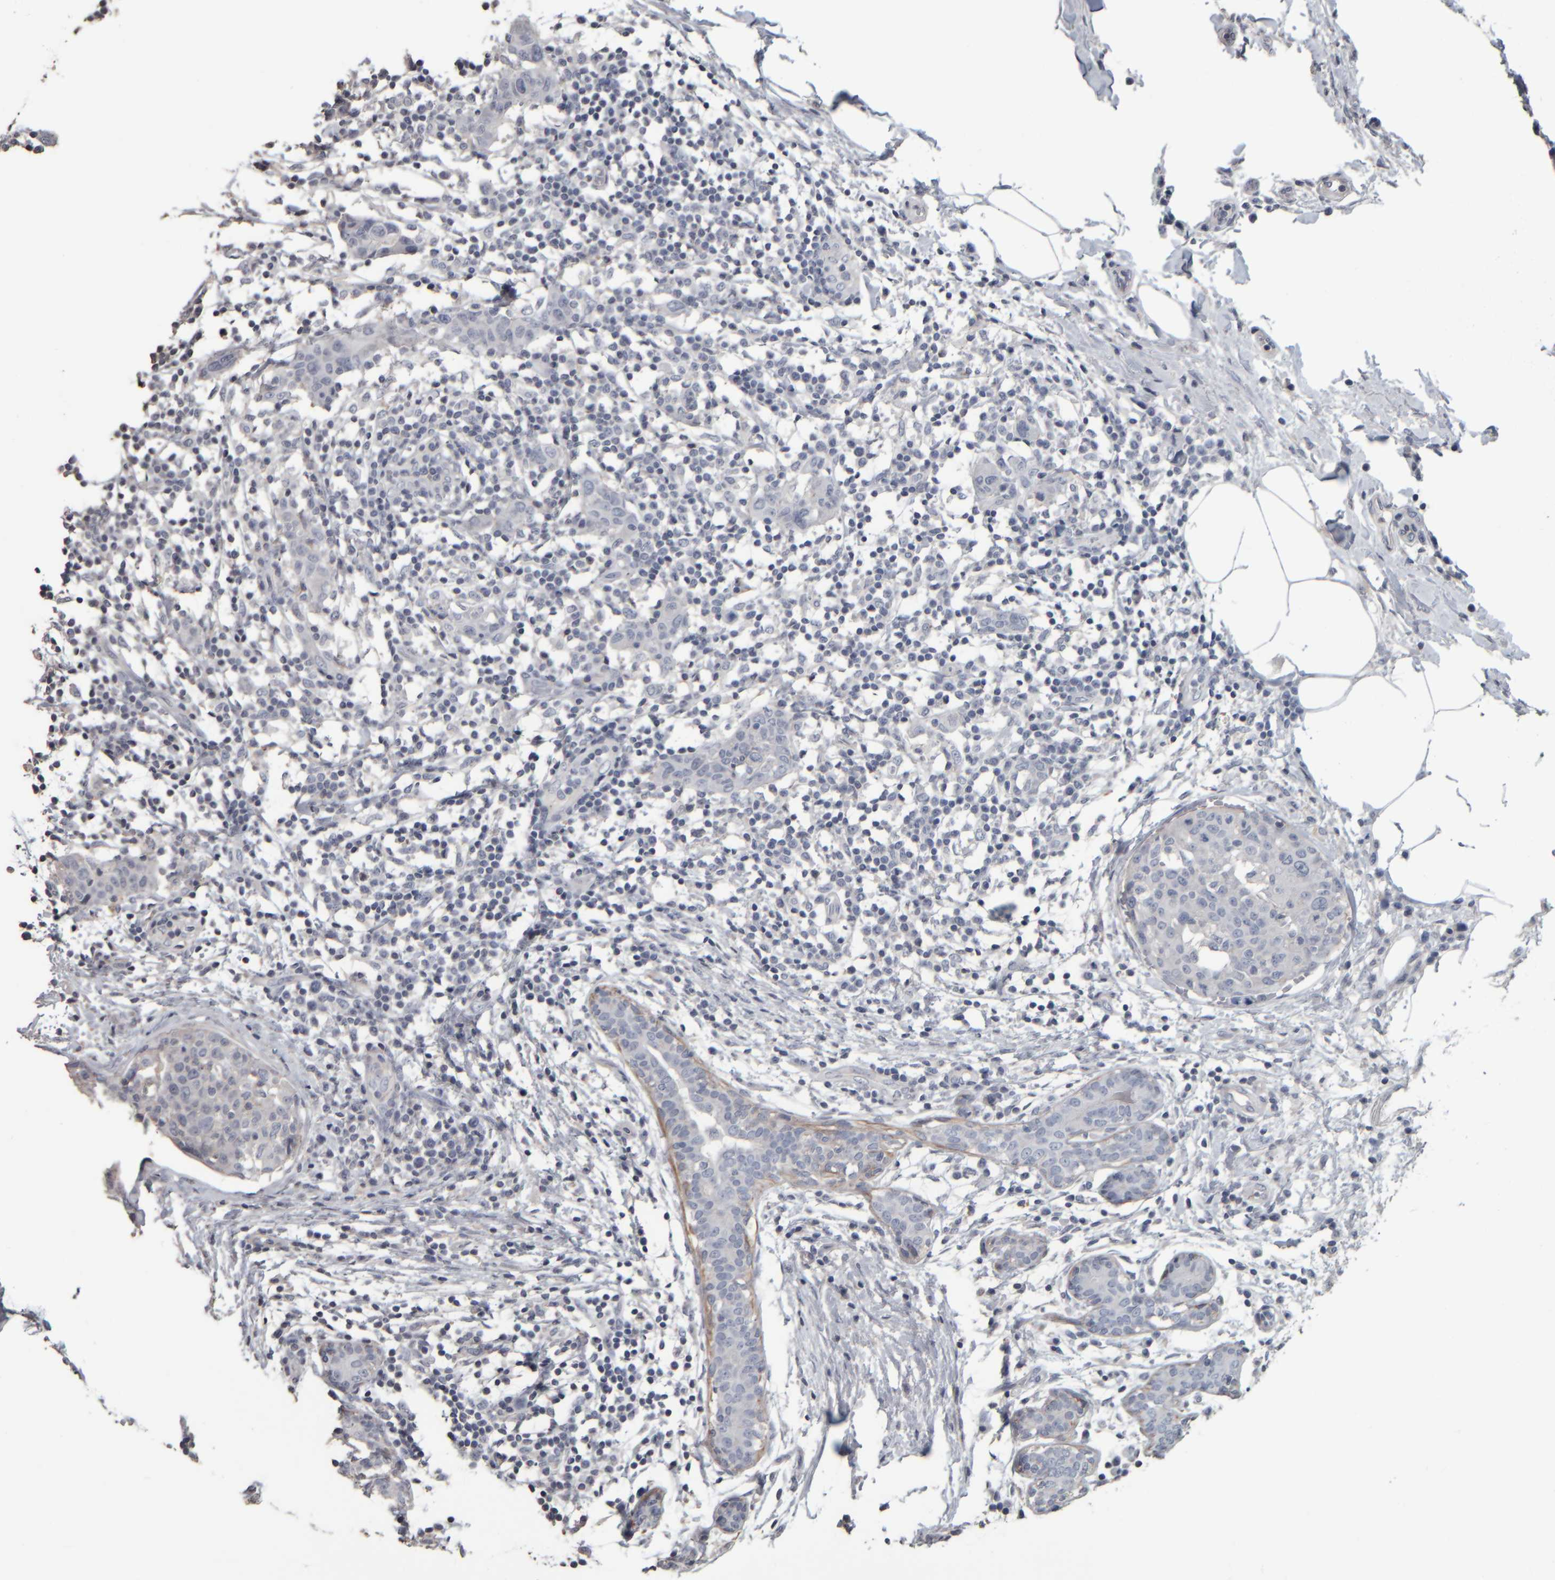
{"staining": {"intensity": "negative", "quantity": "none", "location": "none"}, "tissue": "breast cancer", "cell_type": "Tumor cells", "image_type": "cancer", "snomed": [{"axis": "morphology", "description": "Normal tissue, NOS"}, {"axis": "morphology", "description": "Duct carcinoma"}, {"axis": "topography", "description": "Breast"}], "caption": "IHC photomicrograph of human breast cancer (infiltrating ductal carcinoma) stained for a protein (brown), which displays no positivity in tumor cells. The staining was performed using DAB (3,3'-diaminobenzidine) to visualize the protein expression in brown, while the nuclei were stained in blue with hematoxylin (Magnification: 20x).", "gene": "CAVIN4", "patient": {"sex": "female", "age": 37}}